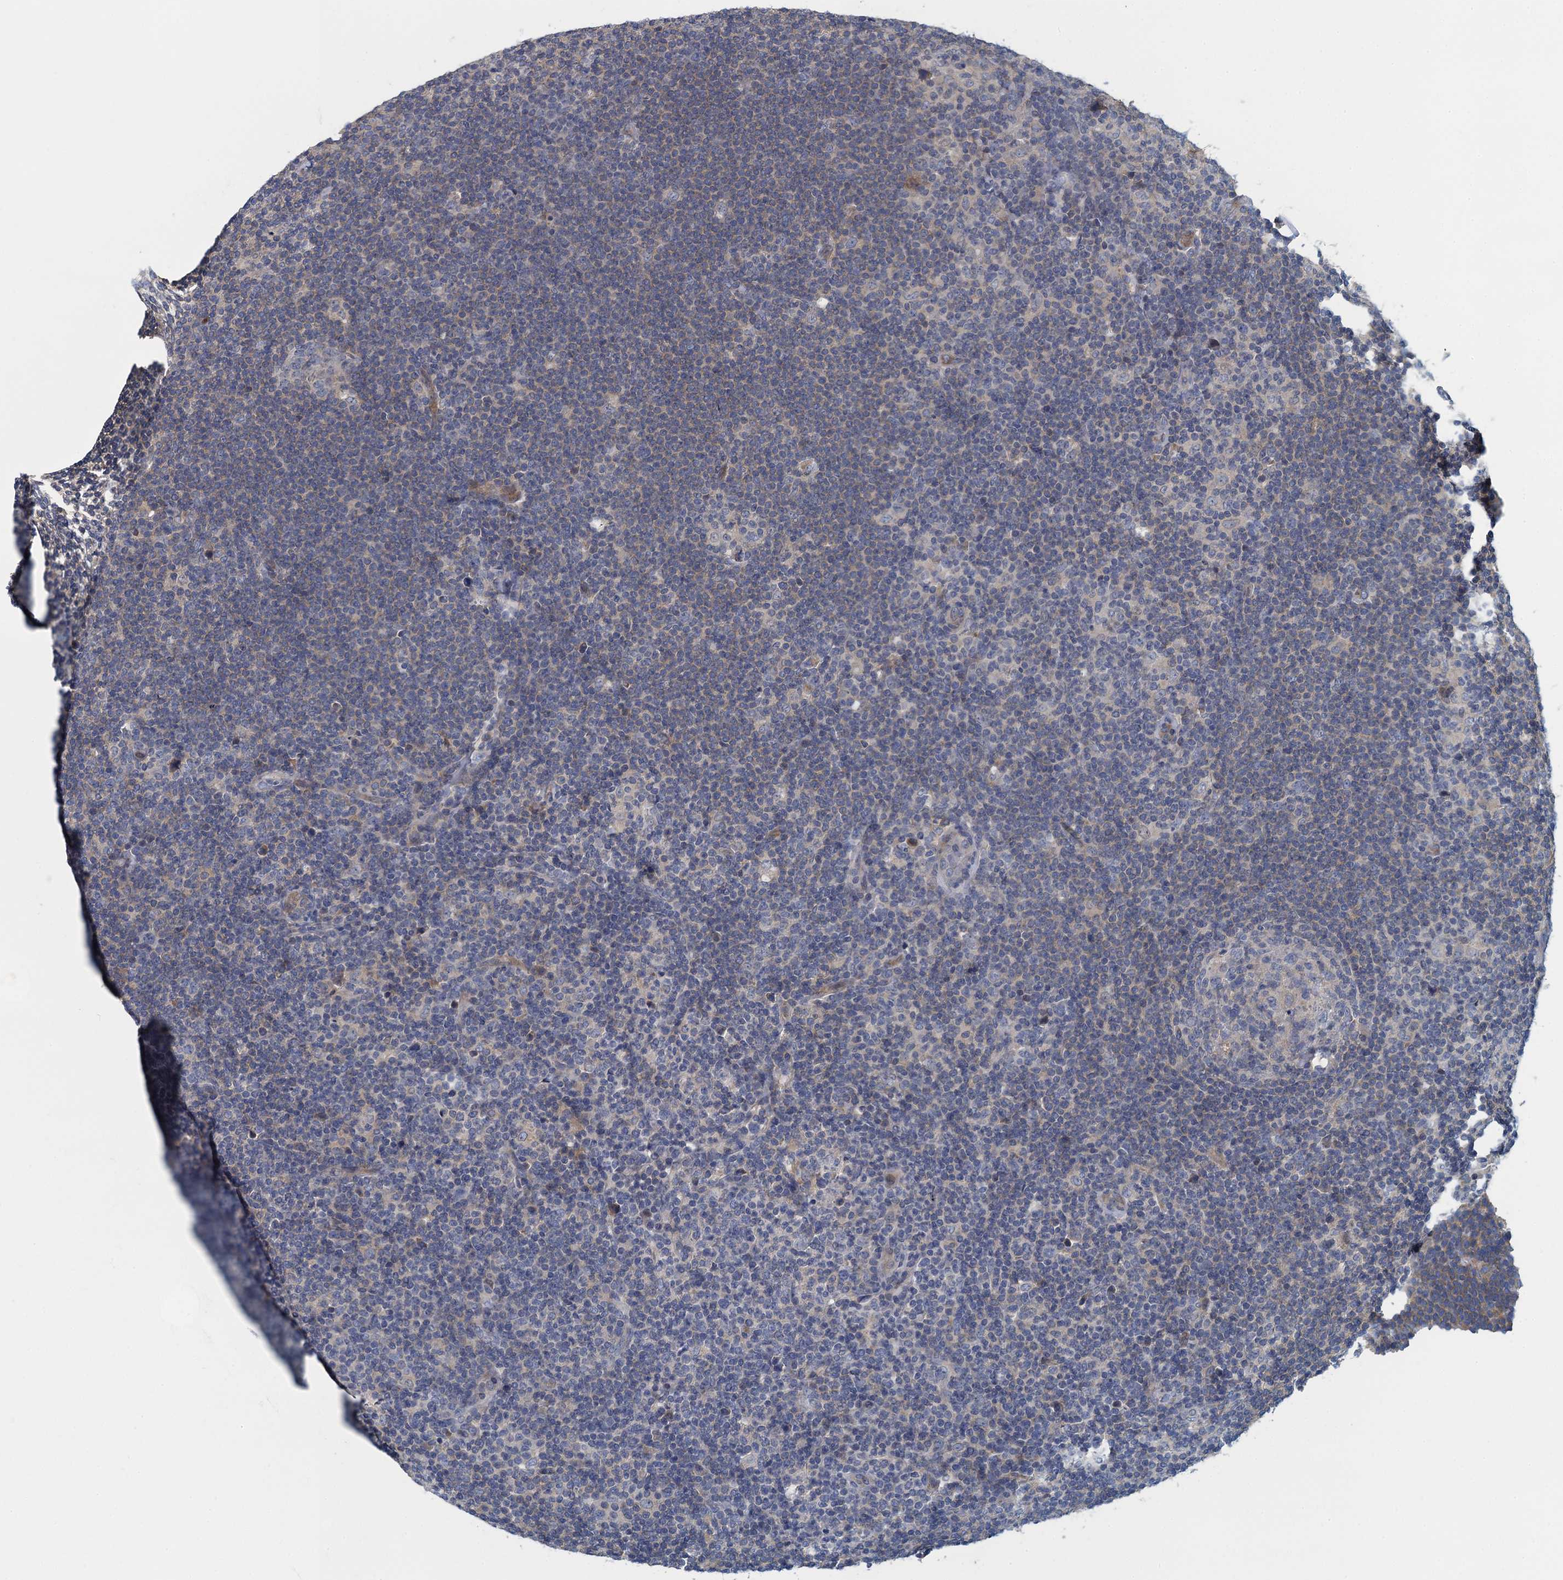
{"staining": {"intensity": "moderate", "quantity": "<25%", "location": "cytoplasmic/membranous"}, "tissue": "lymphoma", "cell_type": "Tumor cells", "image_type": "cancer", "snomed": [{"axis": "morphology", "description": "Hodgkin's disease, NOS"}, {"axis": "topography", "description": "Lymph node"}], "caption": "Protein expression analysis of Hodgkin's disease demonstrates moderate cytoplasmic/membranous staining in approximately <25% of tumor cells.", "gene": "NCKAP1L", "patient": {"sex": "female", "age": 57}}